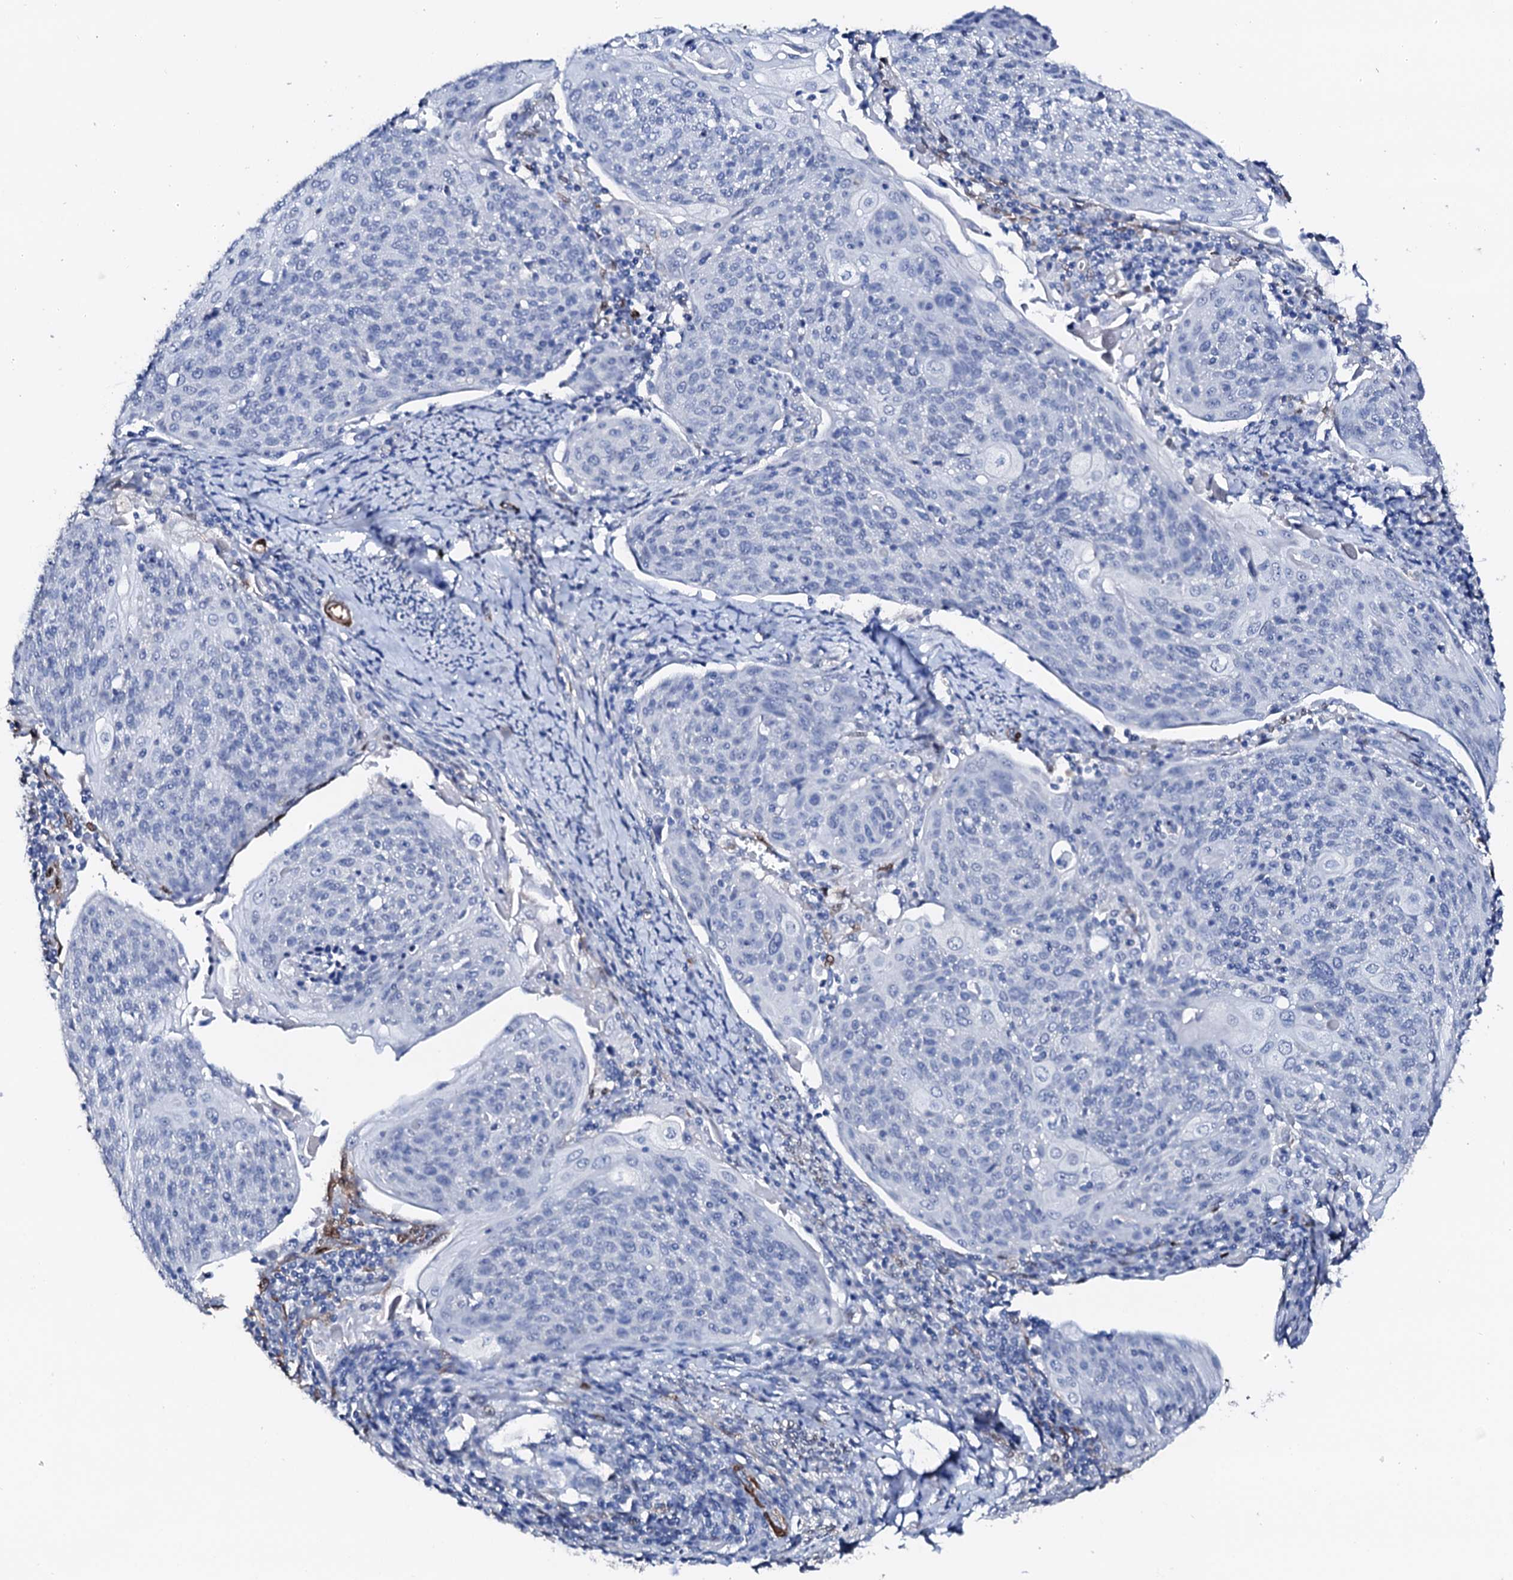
{"staining": {"intensity": "negative", "quantity": "none", "location": "none"}, "tissue": "cervical cancer", "cell_type": "Tumor cells", "image_type": "cancer", "snomed": [{"axis": "morphology", "description": "Squamous cell carcinoma, NOS"}, {"axis": "topography", "description": "Cervix"}], "caption": "Human cervical cancer (squamous cell carcinoma) stained for a protein using immunohistochemistry demonstrates no staining in tumor cells.", "gene": "NRIP2", "patient": {"sex": "female", "age": 67}}